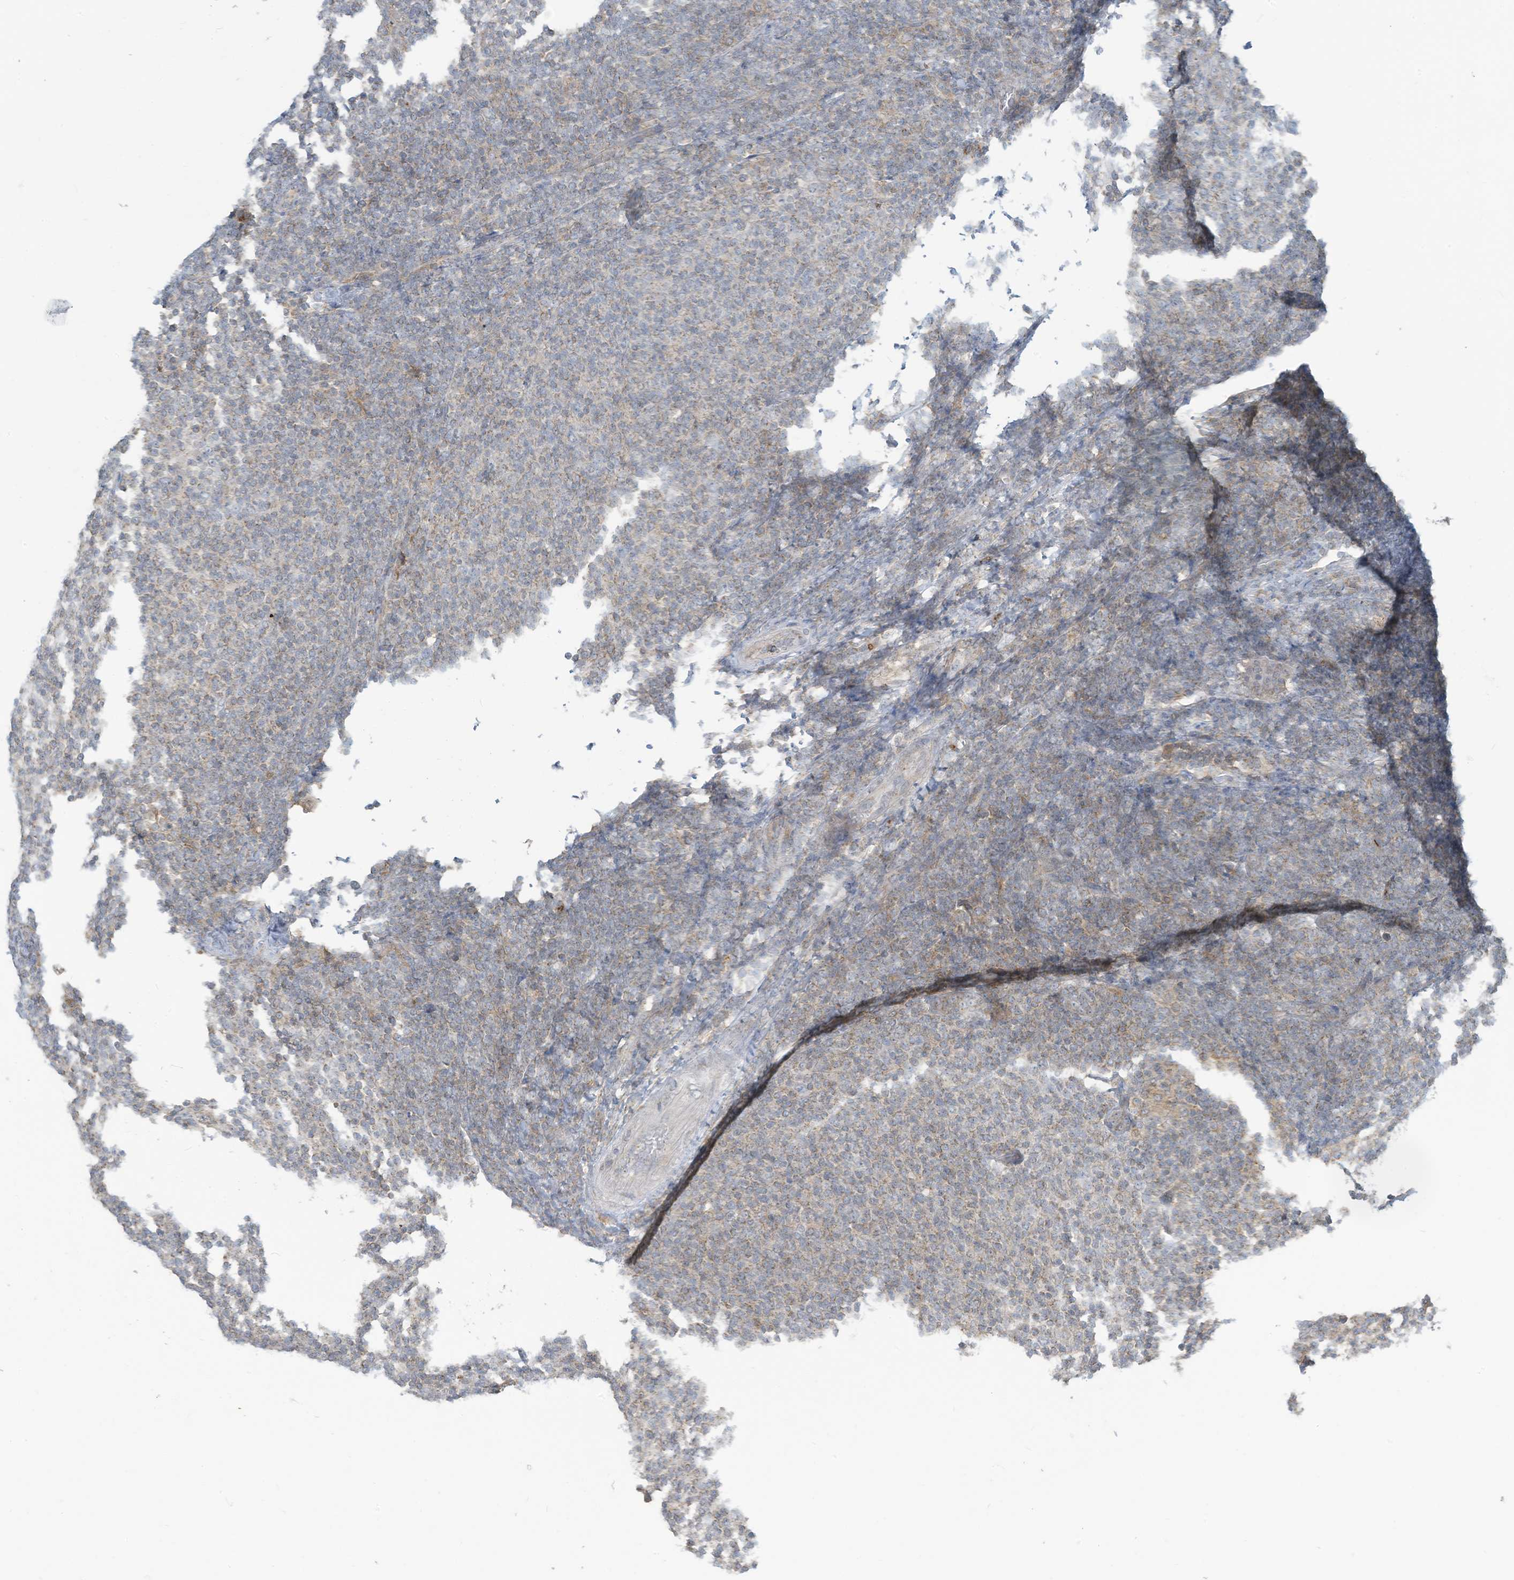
{"staining": {"intensity": "negative", "quantity": "none", "location": "none"}, "tissue": "lymphoma", "cell_type": "Tumor cells", "image_type": "cancer", "snomed": [{"axis": "morphology", "description": "Malignant lymphoma, non-Hodgkin's type, Low grade"}, {"axis": "topography", "description": "Lymph node"}], "caption": "IHC micrograph of neoplastic tissue: malignant lymphoma, non-Hodgkin's type (low-grade) stained with DAB (3,3'-diaminobenzidine) demonstrates no significant protein staining in tumor cells.", "gene": "PARVG", "patient": {"sex": "male", "age": 66}}